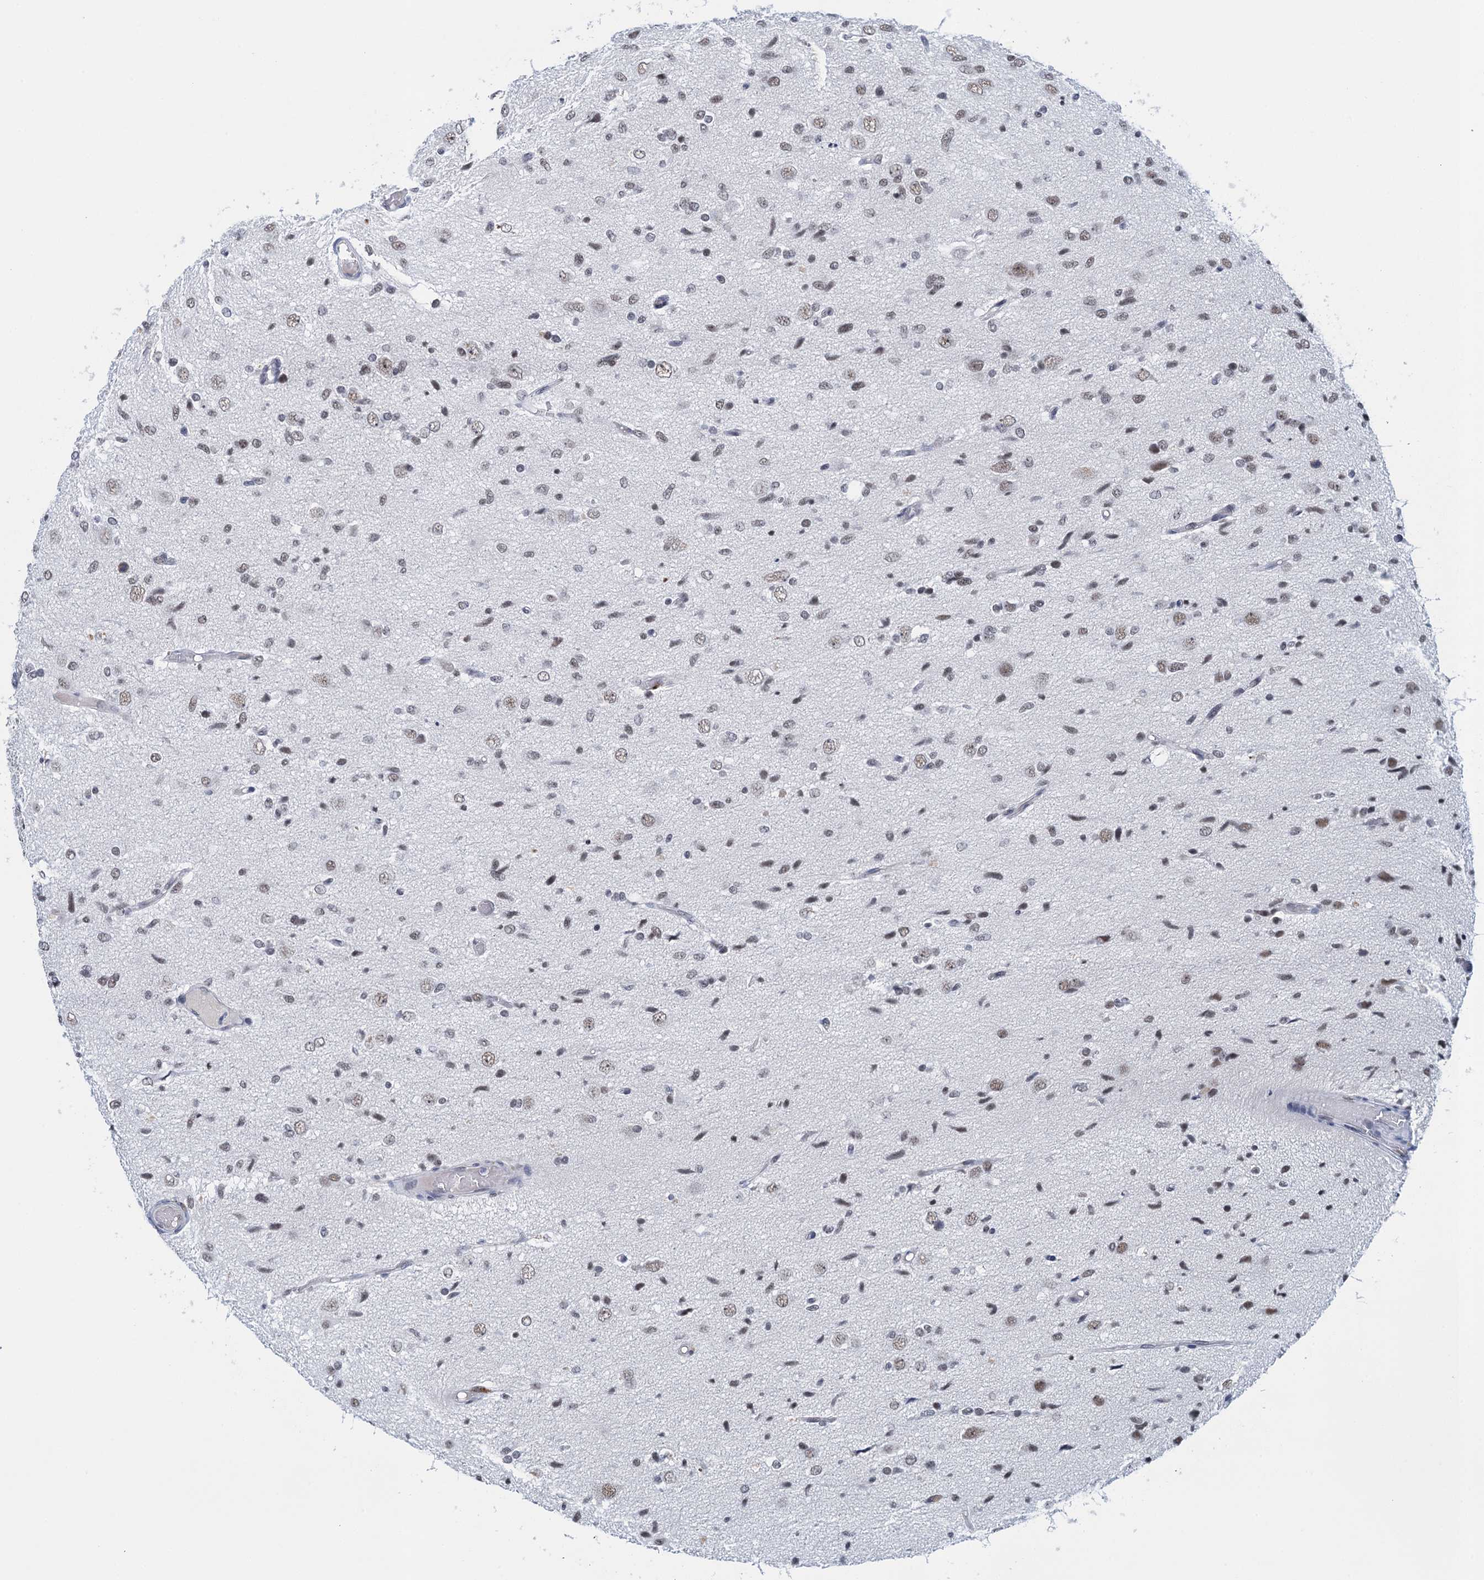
{"staining": {"intensity": "weak", "quantity": "25%-75%", "location": "nuclear"}, "tissue": "glioma", "cell_type": "Tumor cells", "image_type": "cancer", "snomed": [{"axis": "morphology", "description": "Glioma, malignant, High grade"}, {"axis": "topography", "description": "Brain"}], "caption": "High-magnification brightfield microscopy of malignant high-grade glioma stained with DAB (3,3'-diaminobenzidine) (brown) and counterstained with hematoxylin (blue). tumor cells exhibit weak nuclear positivity is appreciated in approximately25%-75% of cells.", "gene": "EPS8L1", "patient": {"sex": "female", "age": 59}}